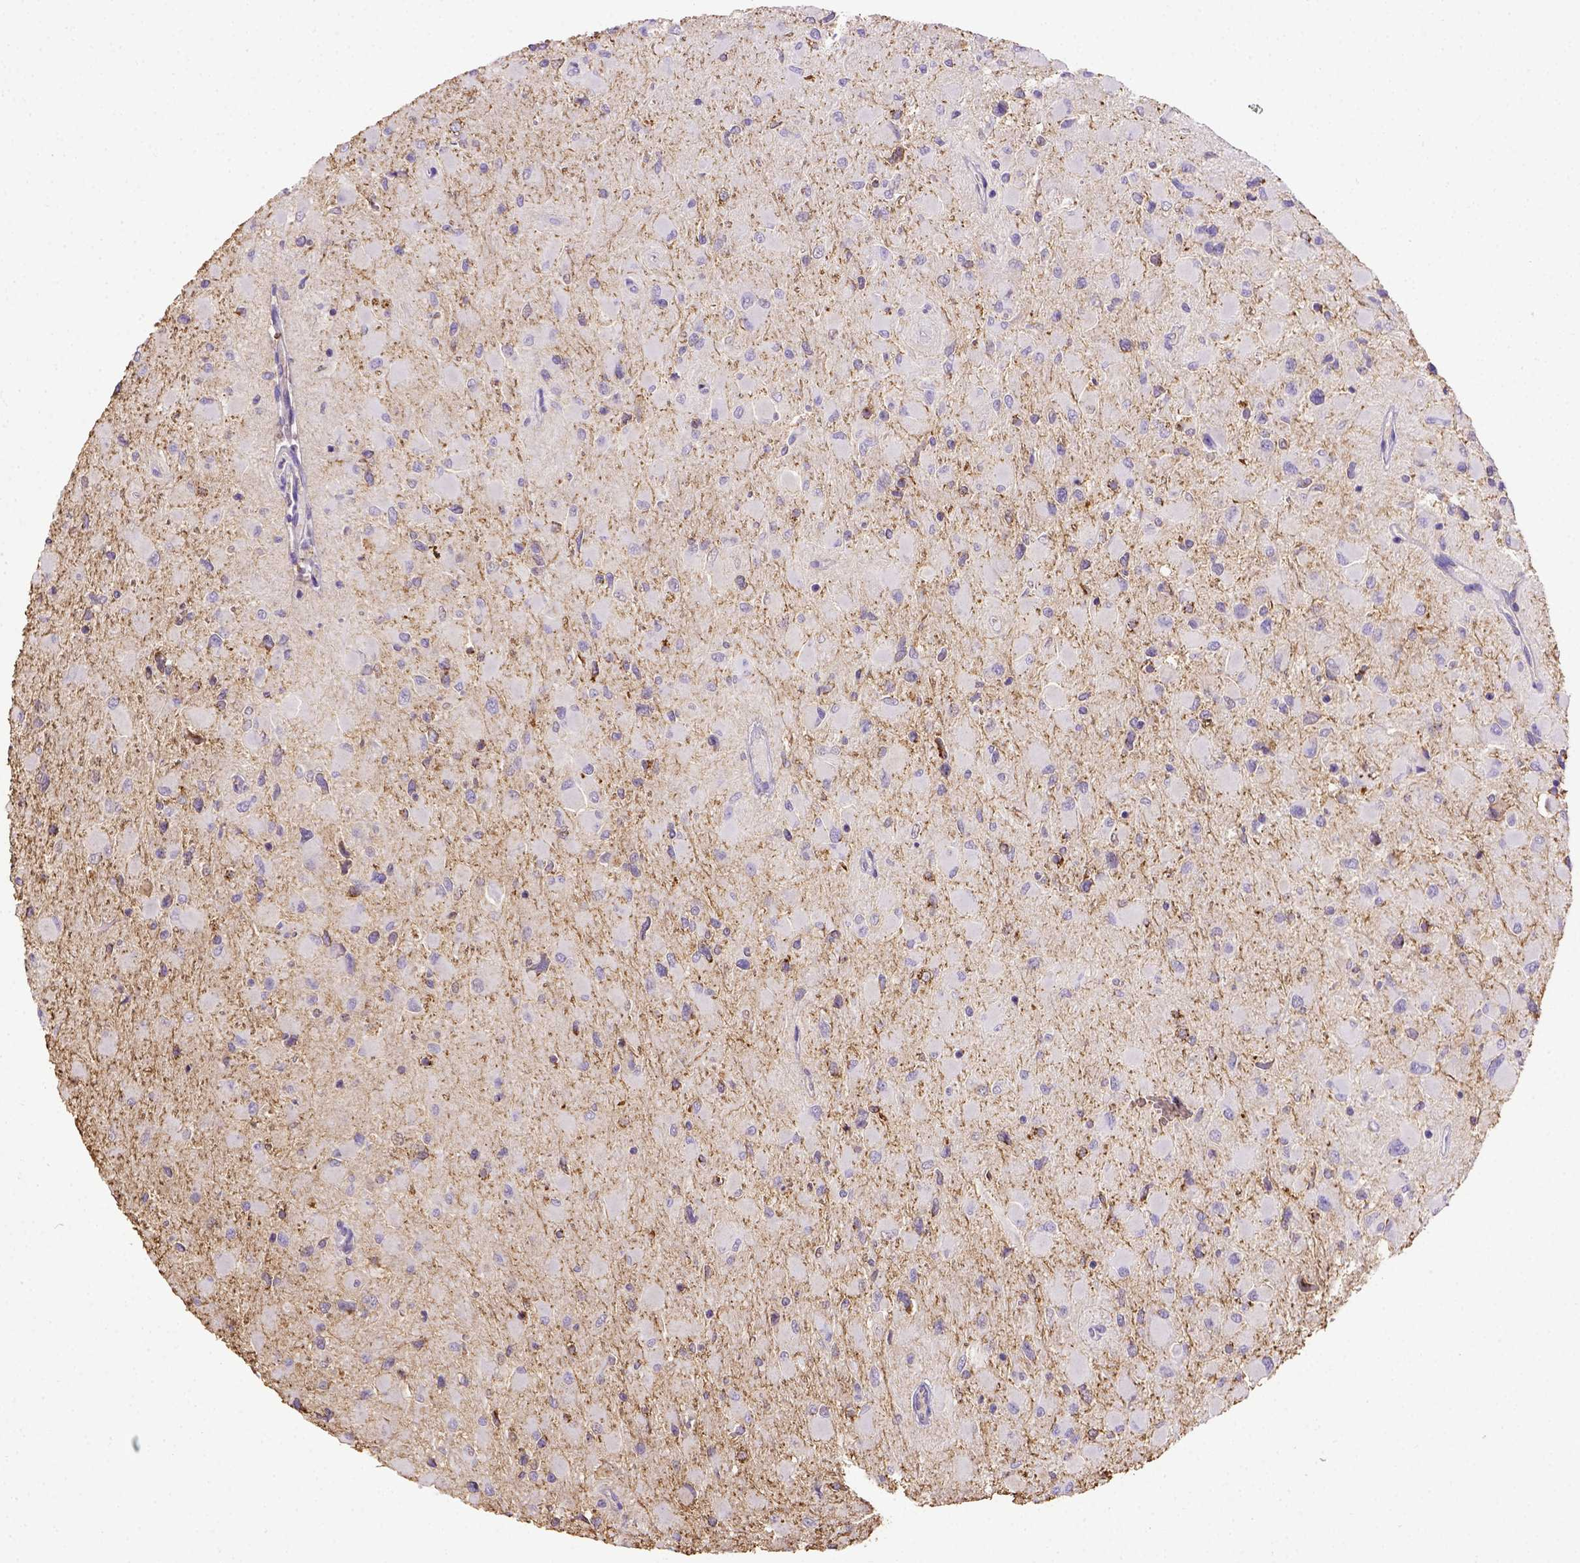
{"staining": {"intensity": "negative", "quantity": "none", "location": "none"}, "tissue": "glioma", "cell_type": "Tumor cells", "image_type": "cancer", "snomed": [{"axis": "morphology", "description": "Glioma, malignant, High grade"}, {"axis": "topography", "description": "Cerebral cortex"}], "caption": "Glioma was stained to show a protein in brown. There is no significant staining in tumor cells.", "gene": "B3GAT1", "patient": {"sex": "female", "age": 36}}